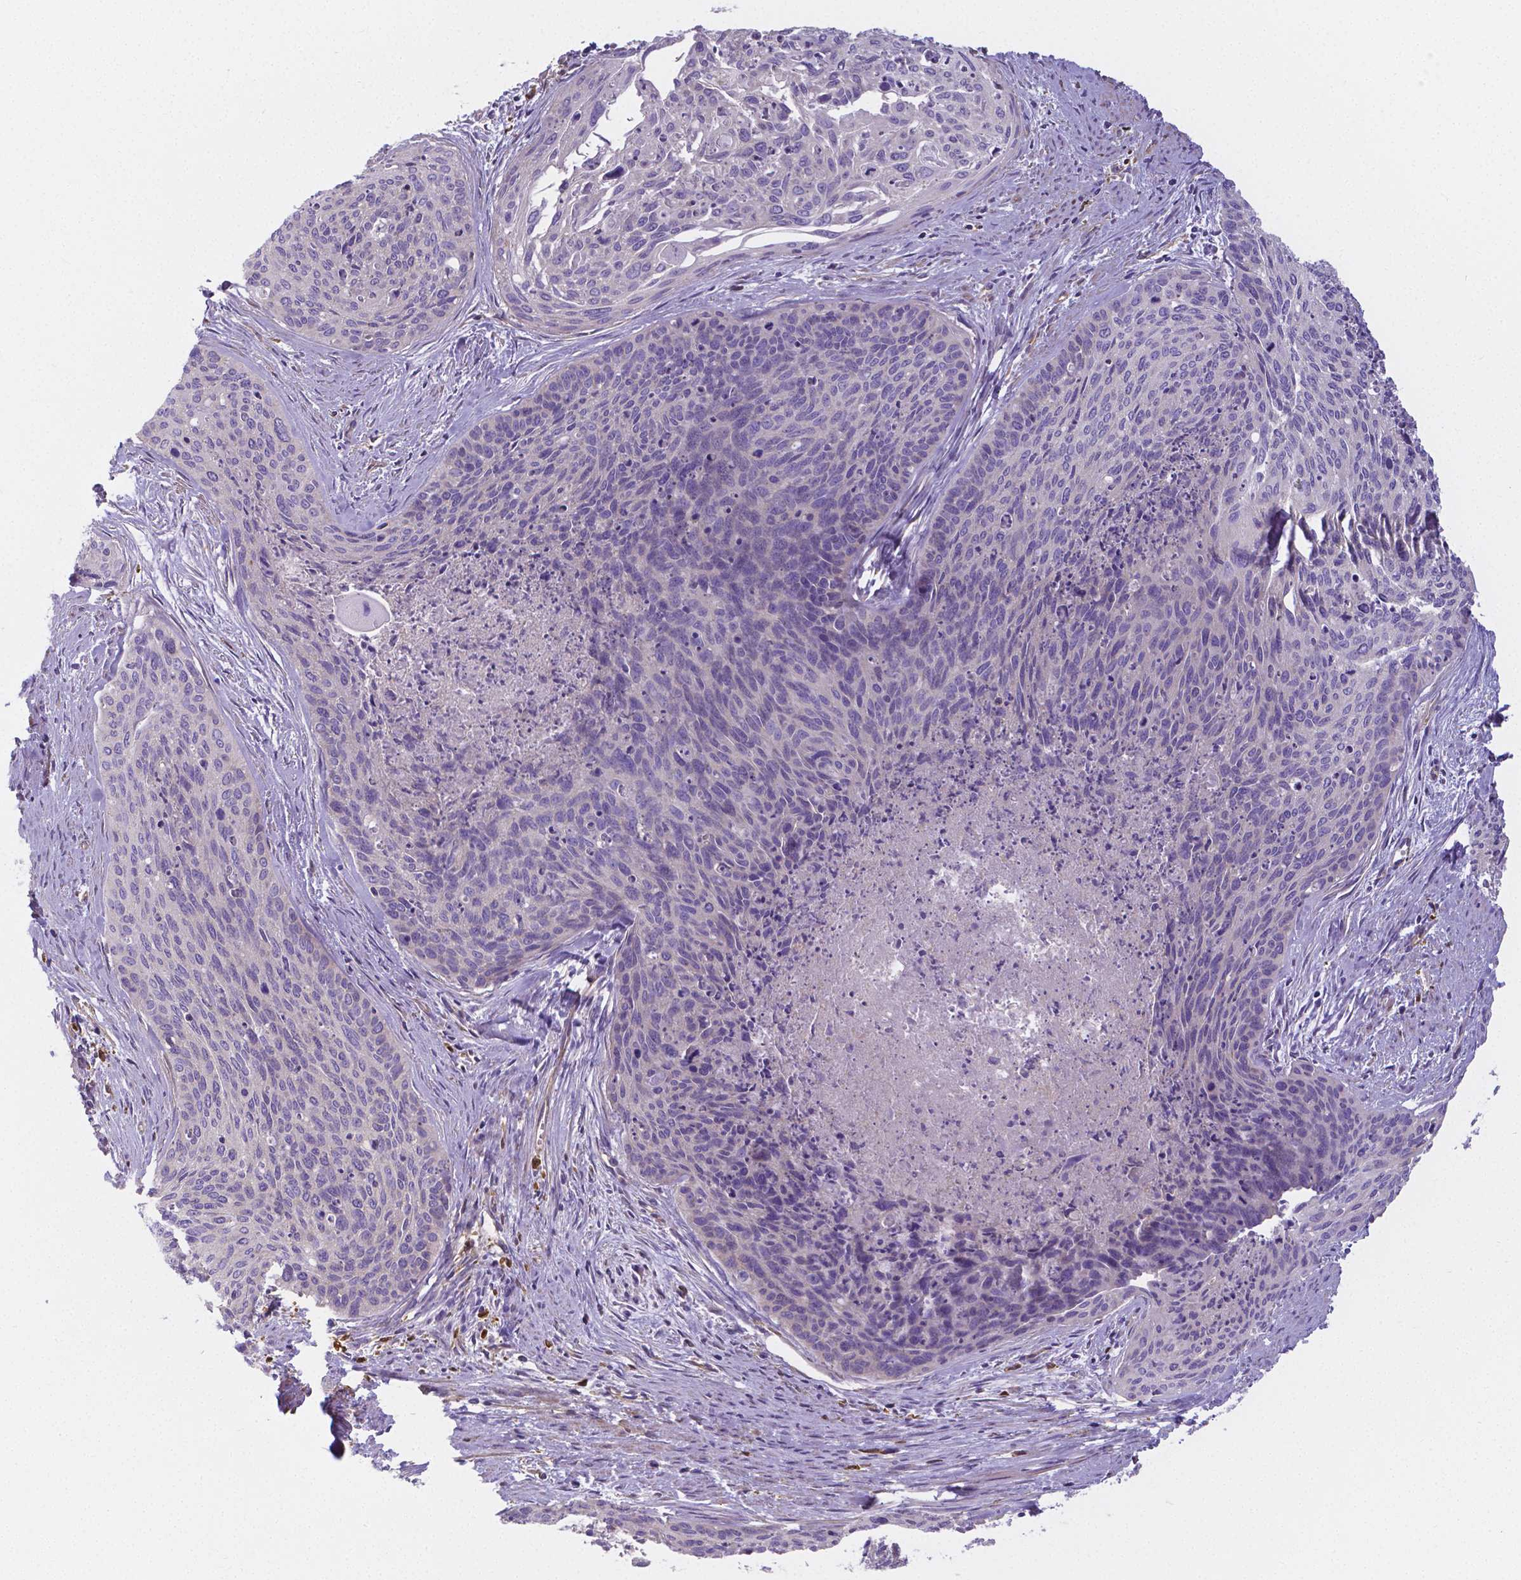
{"staining": {"intensity": "negative", "quantity": "none", "location": "none"}, "tissue": "cervical cancer", "cell_type": "Tumor cells", "image_type": "cancer", "snomed": [{"axis": "morphology", "description": "Squamous cell carcinoma, NOS"}, {"axis": "topography", "description": "Cervix"}], "caption": "Tumor cells are negative for protein expression in human squamous cell carcinoma (cervical).", "gene": "CRMP1", "patient": {"sex": "female", "age": 55}}